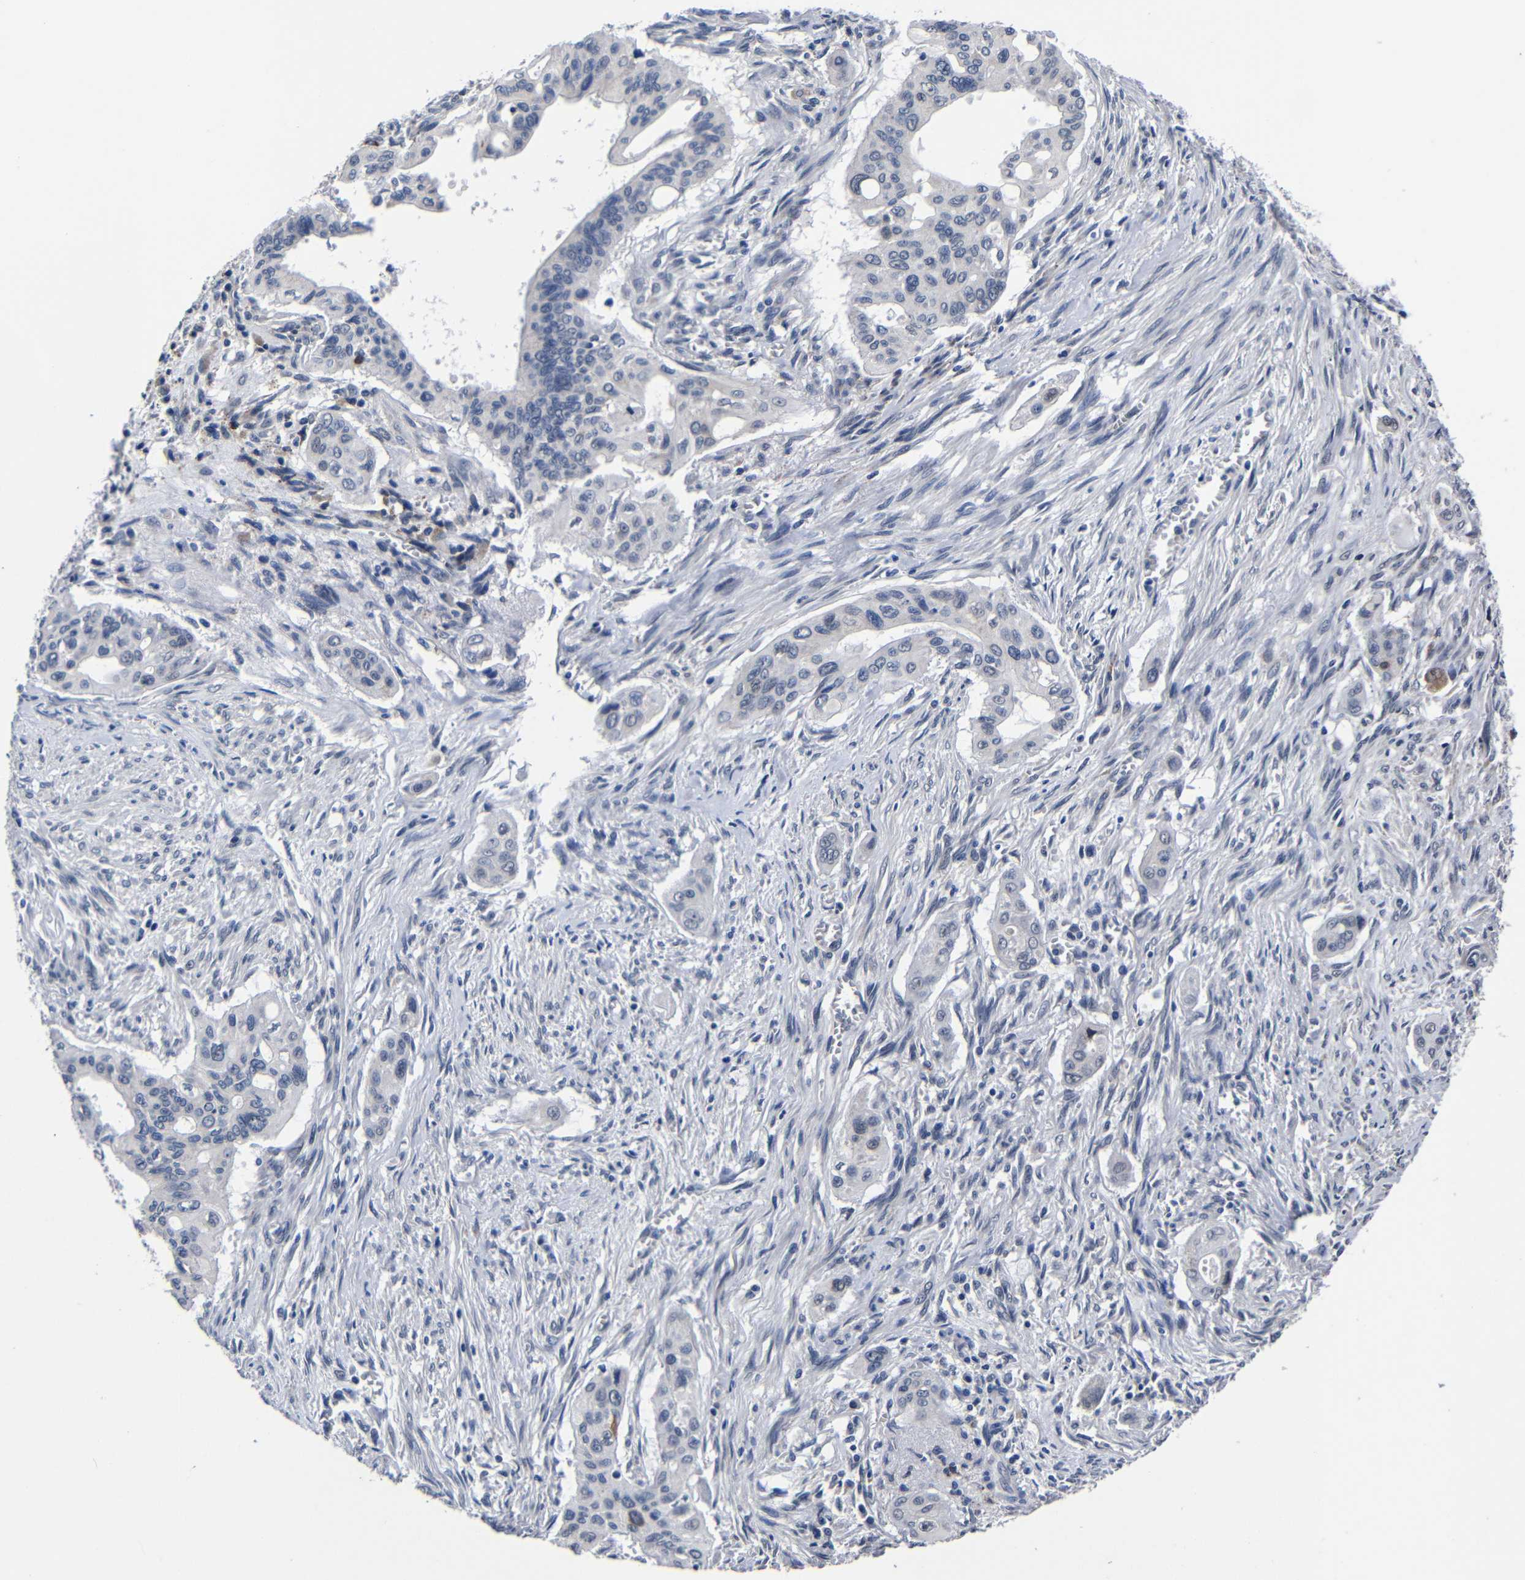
{"staining": {"intensity": "weak", "quantity": "<25%", "location": "cytoplasmic/membranous"}, "tissue": "pancreatic cancer", "cell_type": "Tumor cells", "image_type": "cancer", "snomed": [{"axis": "morphology", "description": "Adenocarcinoma, NOS"}, {"axis": "topography", "description": "Pancreas"}], "caption": "Pancreatic cancer (adenocarcinoma) stained for a protein using immunohistochemistry displays no staining tumor cells.", "gene": "DEPP1", "patient": {"sex": "male", "age": 77}}